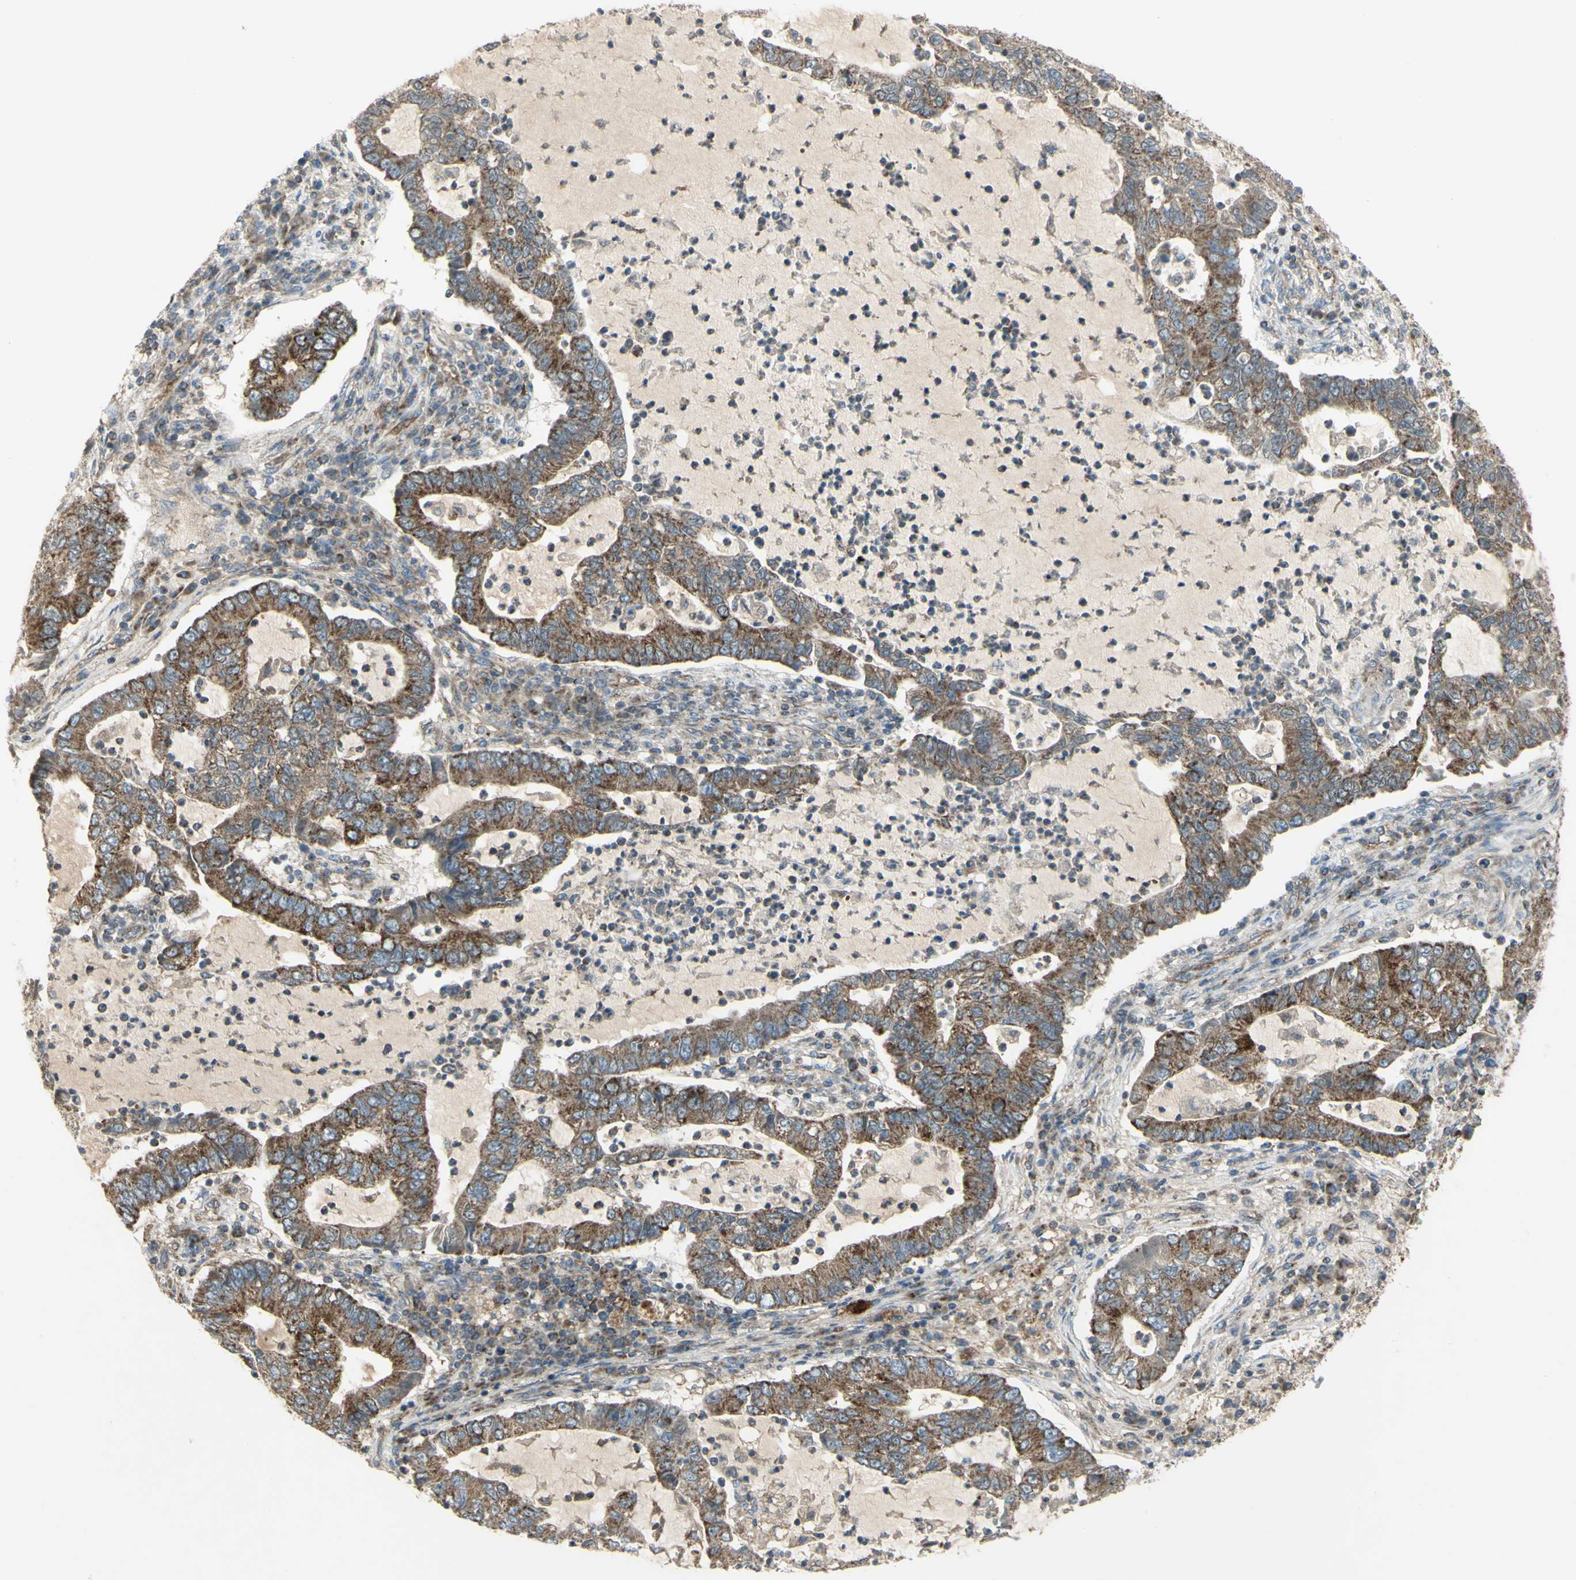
{"staining": {"intensity": "moderate", "quantity": ">75%", "location": "cytoplasmic/membranous"}, "tissue": "lung cancer", "cell_type": "Tumor cells", "image_type": "cancer", "snomed": [{"axis": "morphology", "description": "Adenocarcinoma, NOS"}, {"axis": "topography", "description": "Lung"}], "caption": "Lung adenocarcinoma stained with a brown dye reveals moderate cytoplasmic/membranous positive expression in about >75% of tumor cells.", "gene": "CYB5R1", "patient": {"sex": "female", "age": 51}}